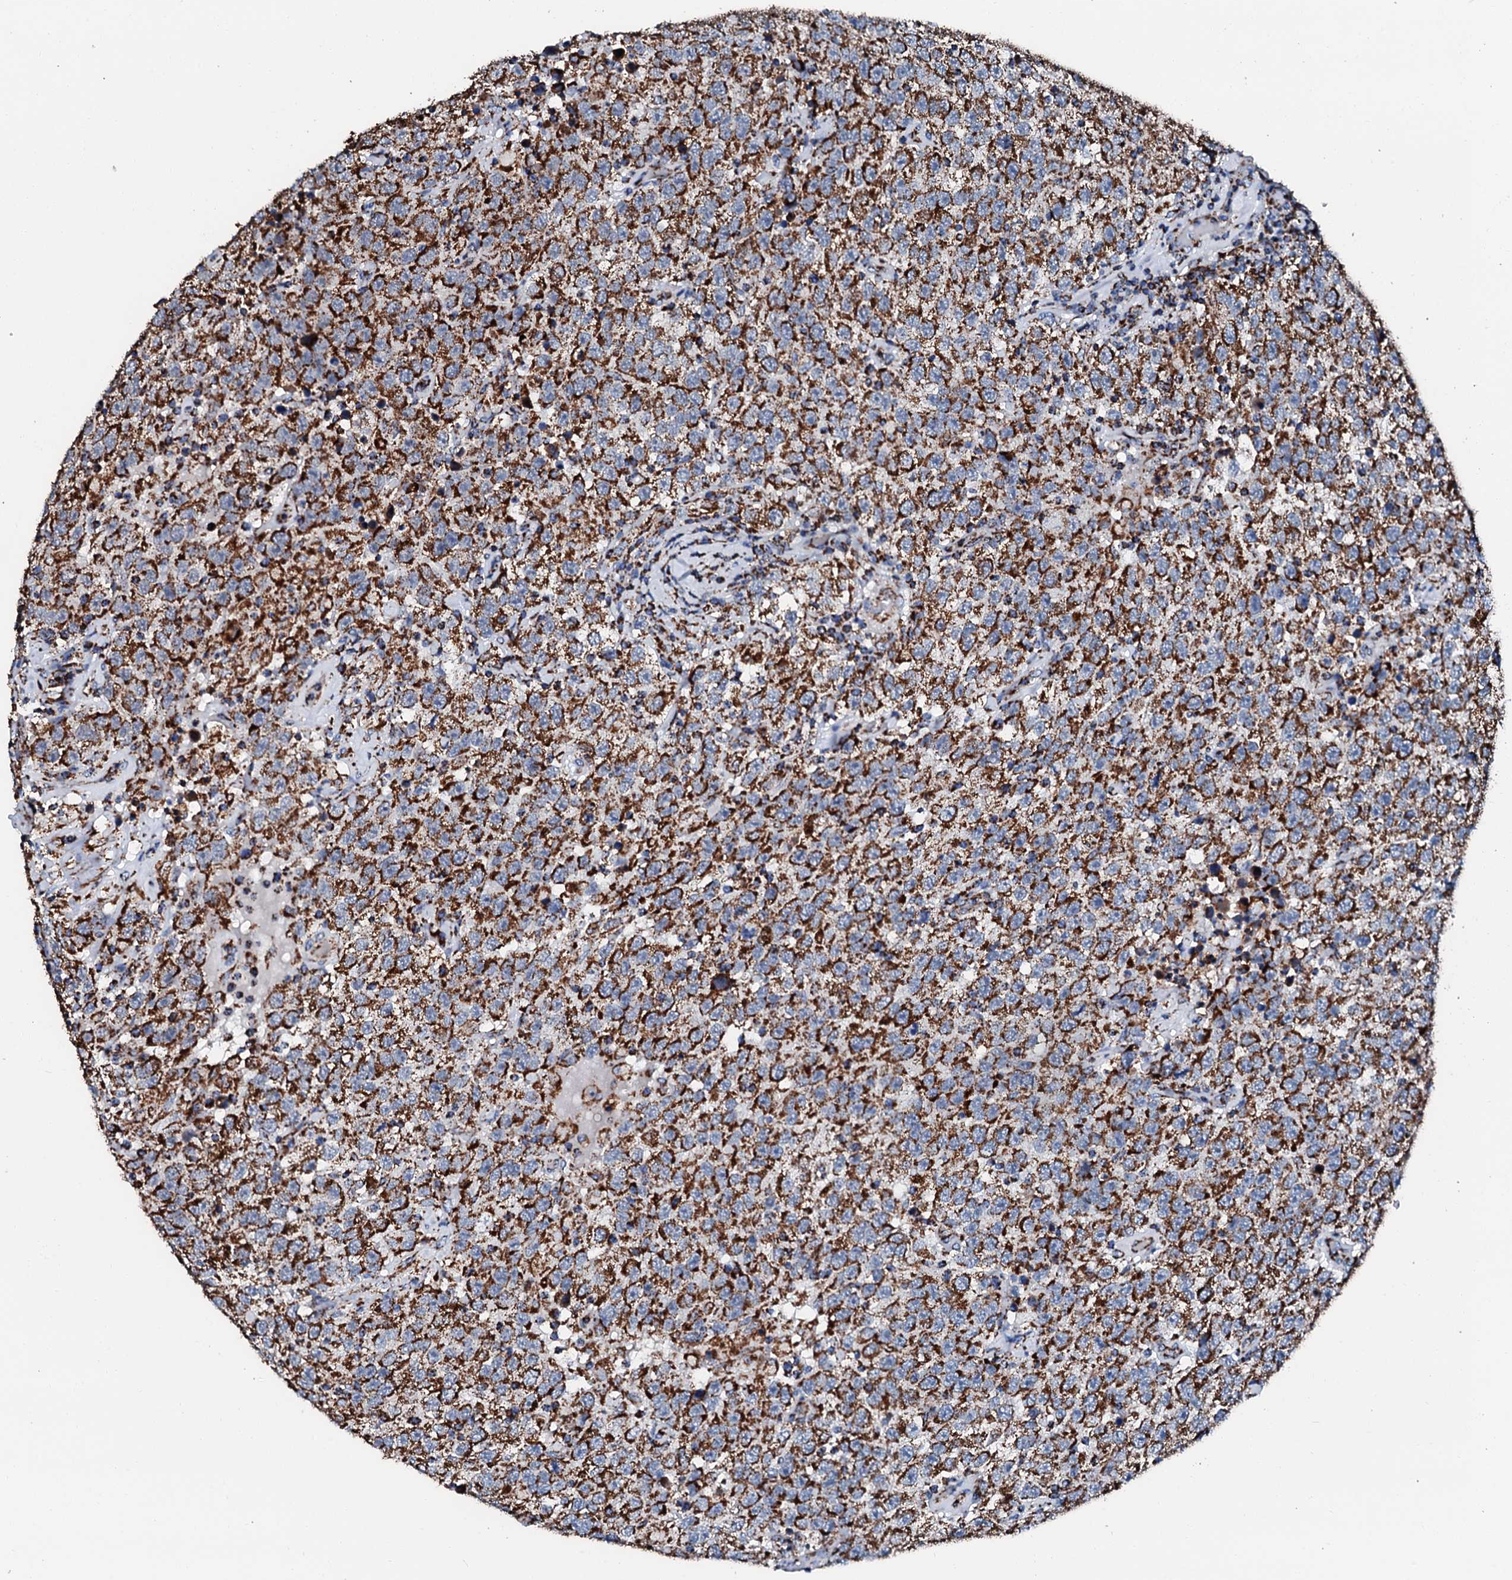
{"staining": {"intensity": "strong", "quantity": ">75%", "location": "cytoplasmic/membranous"}, "tissue": "testis cancer", "cell_type": "Tumor cells", "image_type": "cancer", "snomed": [{"axis": "morphology", "description": "Seminoma, NOS"}, {"axis": "topography", "description": "Testis"}], "caption": "A high-resolution image shows immunohistochemistry (IHC) staining of testis cancer, which shows strong cytoplasmic/membranous expression in approximately >75% of tumor cells.", "gene": "HADH", "patient": {"sex": "male", "age": 41}}